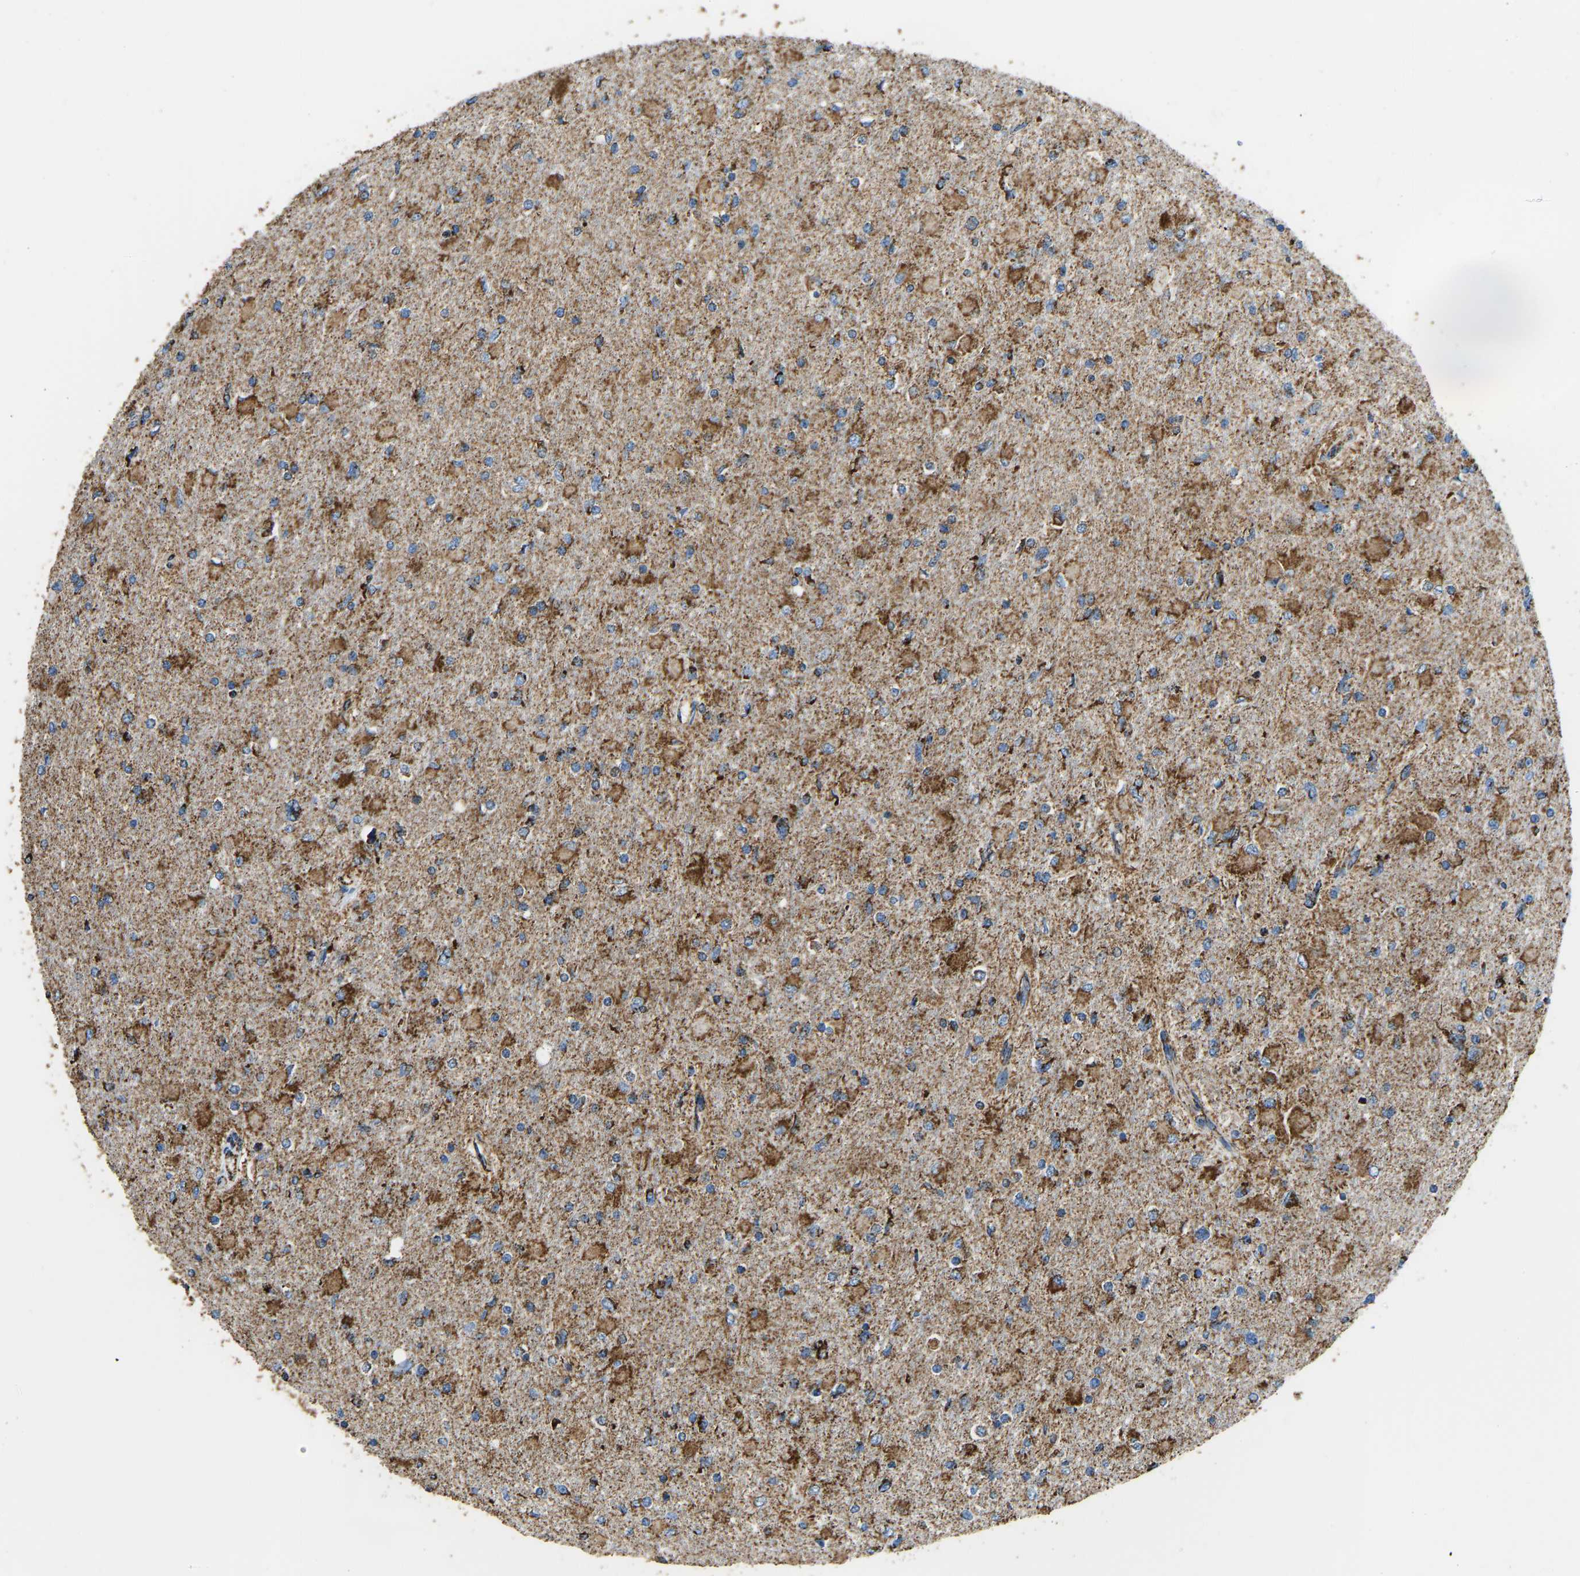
{"staining": {"intensity": "moderate", "quantity": ">75%", "location": "cytoplasmic/membranous"}, "tissue": "glioma", "cell_type": "Tumor cells", "image_type": "cancer", "snomed": [{"axis": "morphology", "description": "Glioma, malignant, High grade"}, {"axis": "topography", "description": "Cerebral cortex"}], "caption": "Protein analysis of malignant glioma (high-grade) tissue reveals moderate cytoplasmic/membranous positivity in approximately >75% of tumor cells.", "gene": "IRX6", "patient": {"sex": "female", "age": 36}}